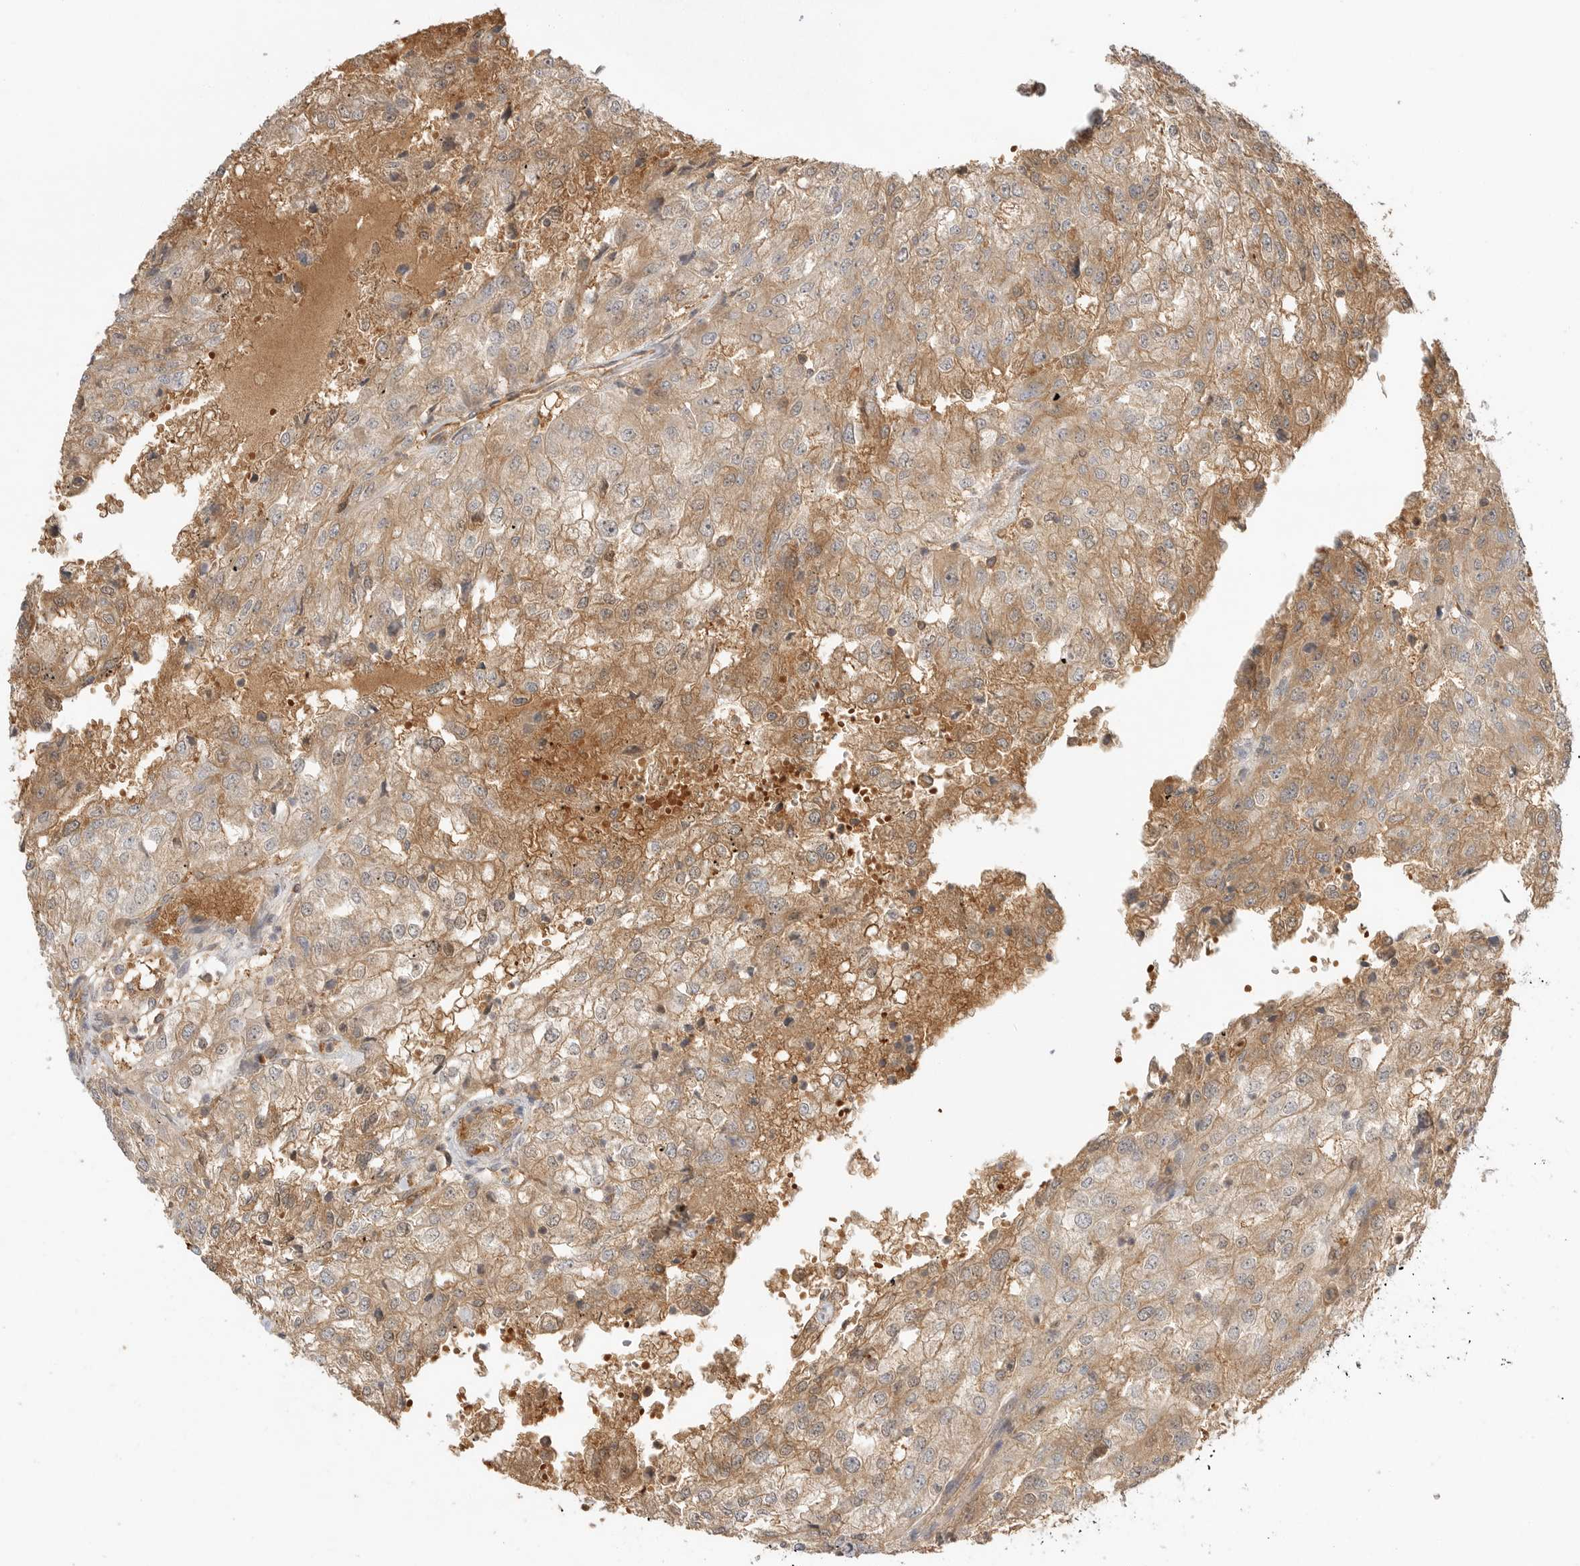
{"staining": {"intensity": "moderate", "quantity": "<25%", "location": "cytoplasmic/membranous"}, "tissue": "renal cancer", "cell_type": "Tumor cells", "image_type": "cancer", "snomed": [{"axis": "morphology", "description": "Adenocarcinoma, NOS"}, {"axis": "topography", "description": "Kidney"}], "caption": "An immunohistochemistry micrograph of neoplastic tissue is shown. Protein staining in brown shows moderate cytoplasmic/membranous positivity in renal cancer (adenocarcinoma) within tumor cells.", "gene": "CLDN12", "patient": {"sex": "female", "age": 54}}